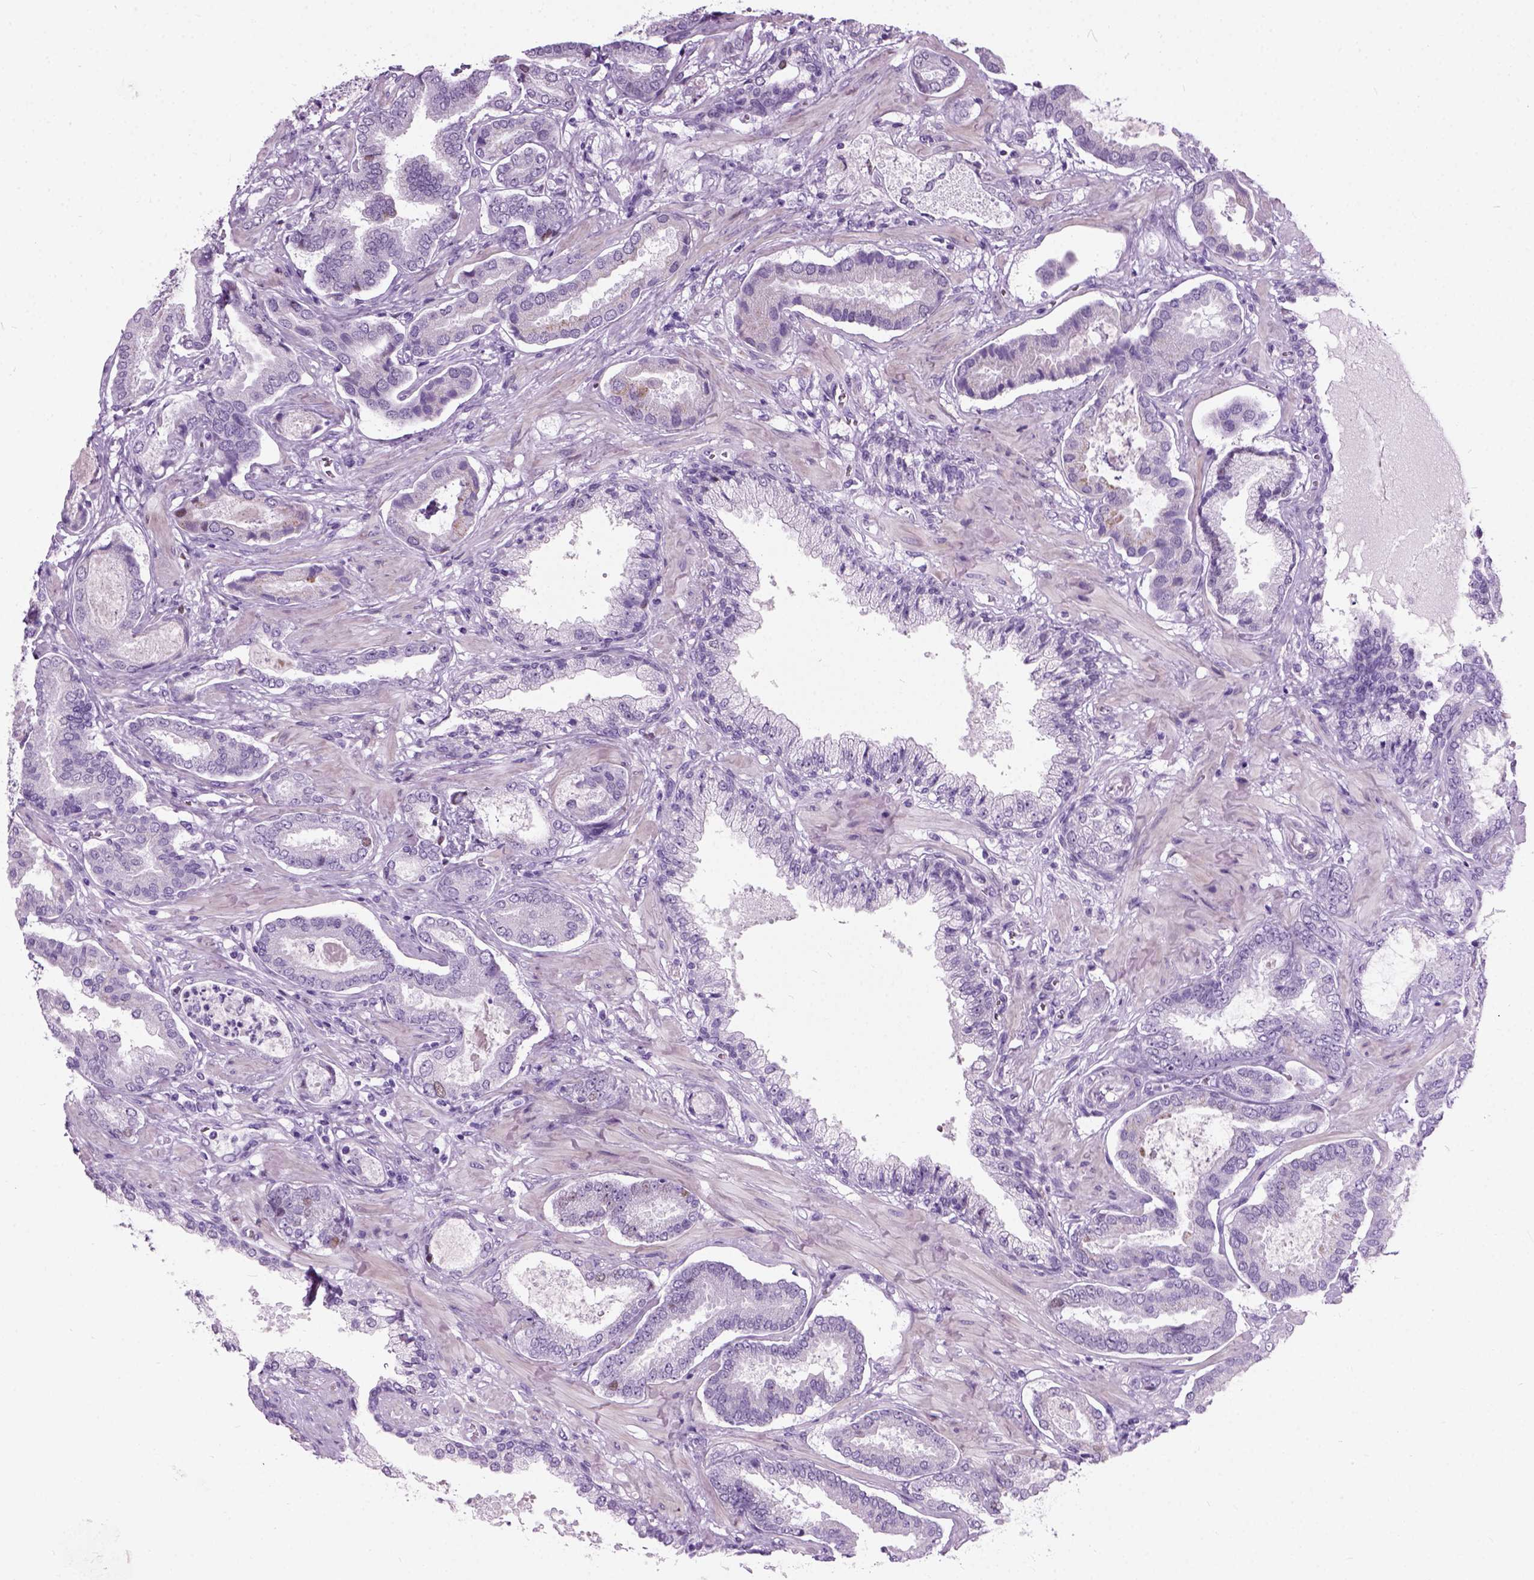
{"staining": {"intensity": "negative", "quantity": "none", "location": "none"}, "tissue": "prostate cancer", "cell_type": "Tumor cells", "image_type": "cancer", "snomed": [{"axis": "morphology", "description": "Adenocarcinoma, NOS"}, {"axis": "topography", "description": "Prostate"}], "caption": "Photomicrograph shows no significant protein expression in tumor cells of prostate adenocarcinoma.", "gene": "AXDND1", "patient": {"sex": "male", "age": 64}}